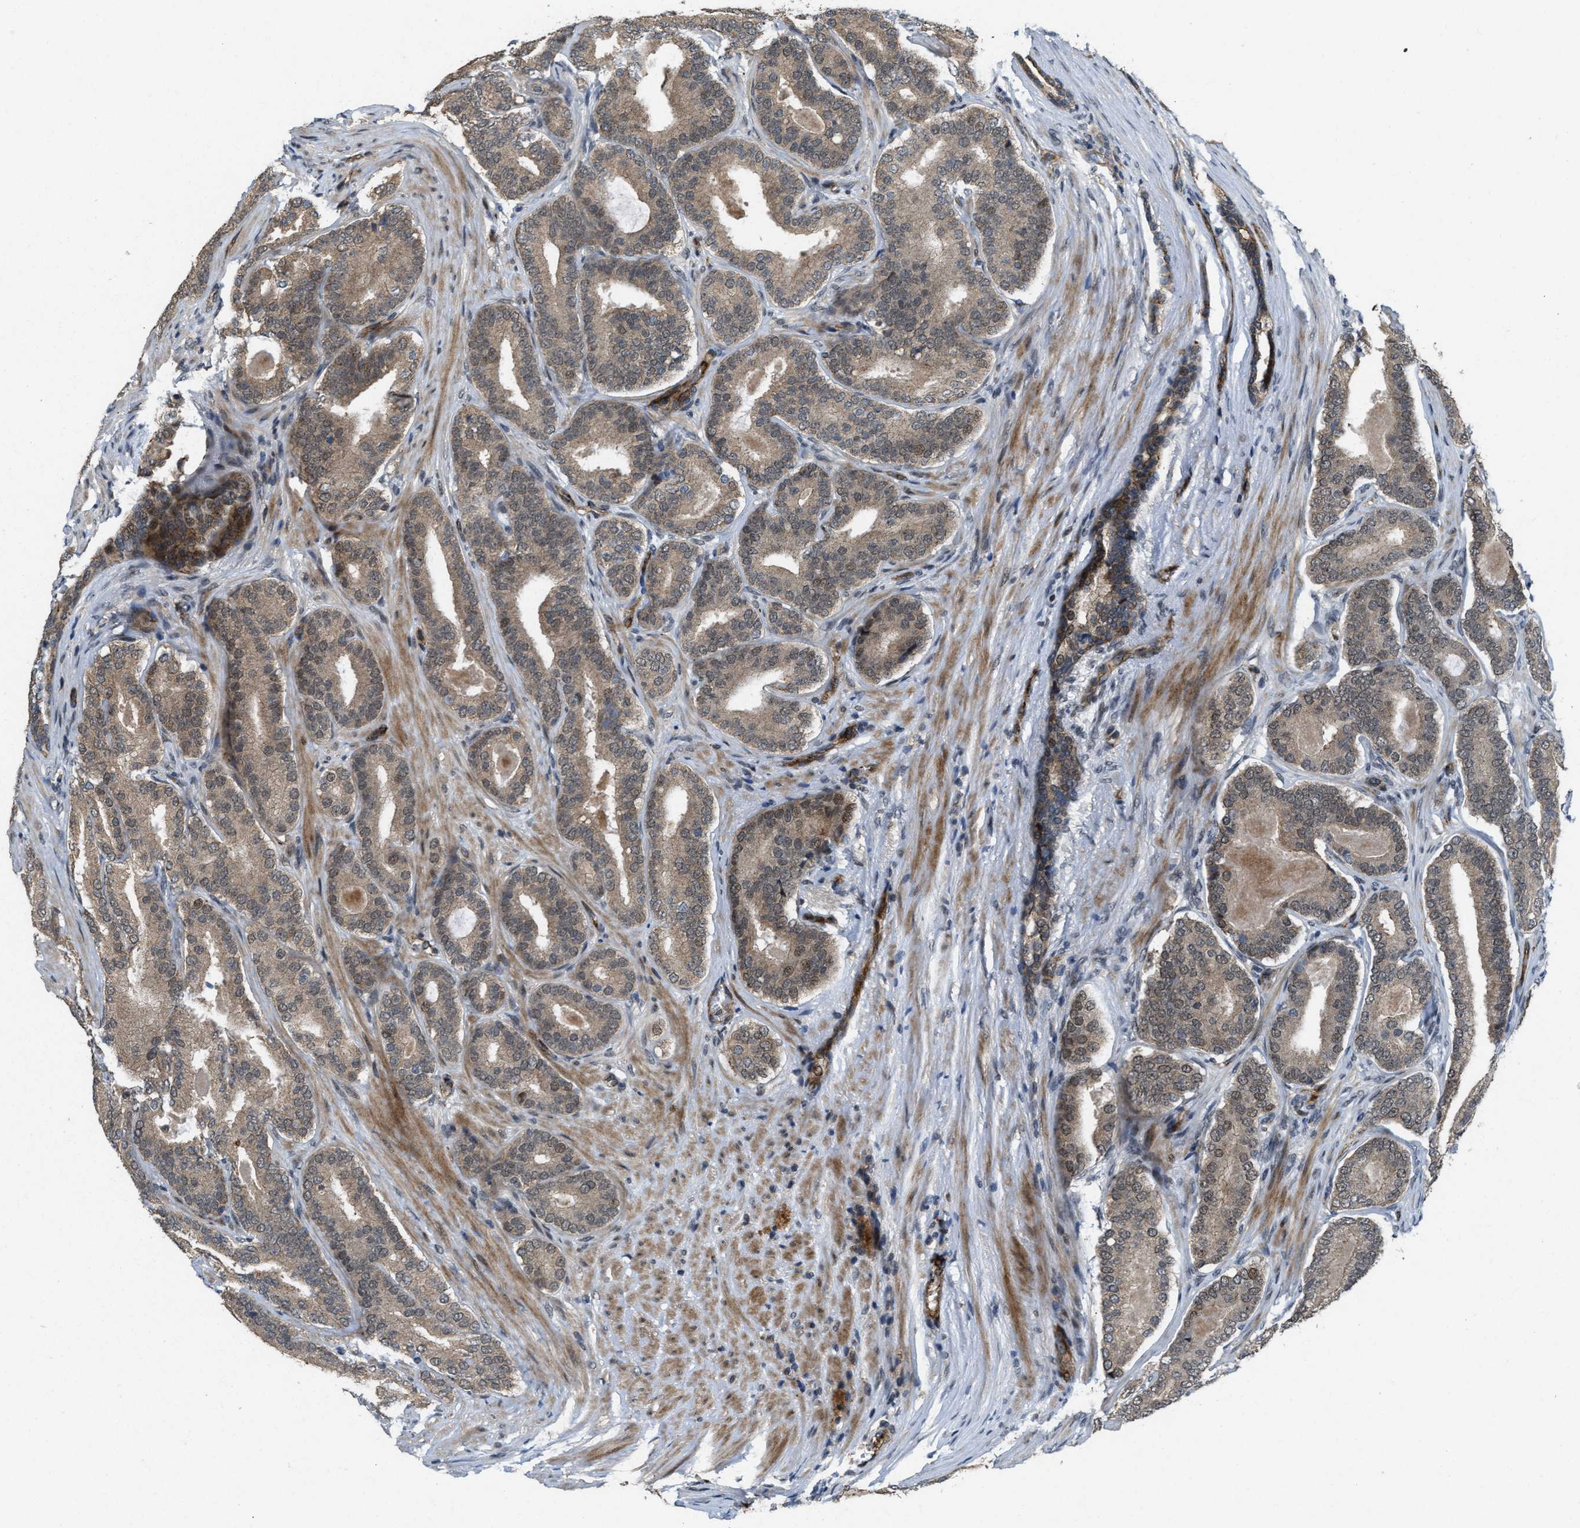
{"staining": {"intensity": "weak", "quantity": ">75%", "location": "cytoplasmic/membranous,nuclear"}, "tissue": "prostate cancer", "cell_type": "Tumor cells", "image_type": "cancer", "snomed": [{"axis": "morphology", "description": "Adenocarcinoma, High grade"}, {"axis": "topography", "description": "Prostate"}], "caption": "High-power microscopy captured an immunohistochemistry (IHC) micrograph of adenocarcinoma (high-grade) (prostate), revealing weak cytoplasmic/membranous and nuclear positivity in about >75% of tumor cells.", "gene": "DPF2", "patient": {"sex": "male", "age": 60}}